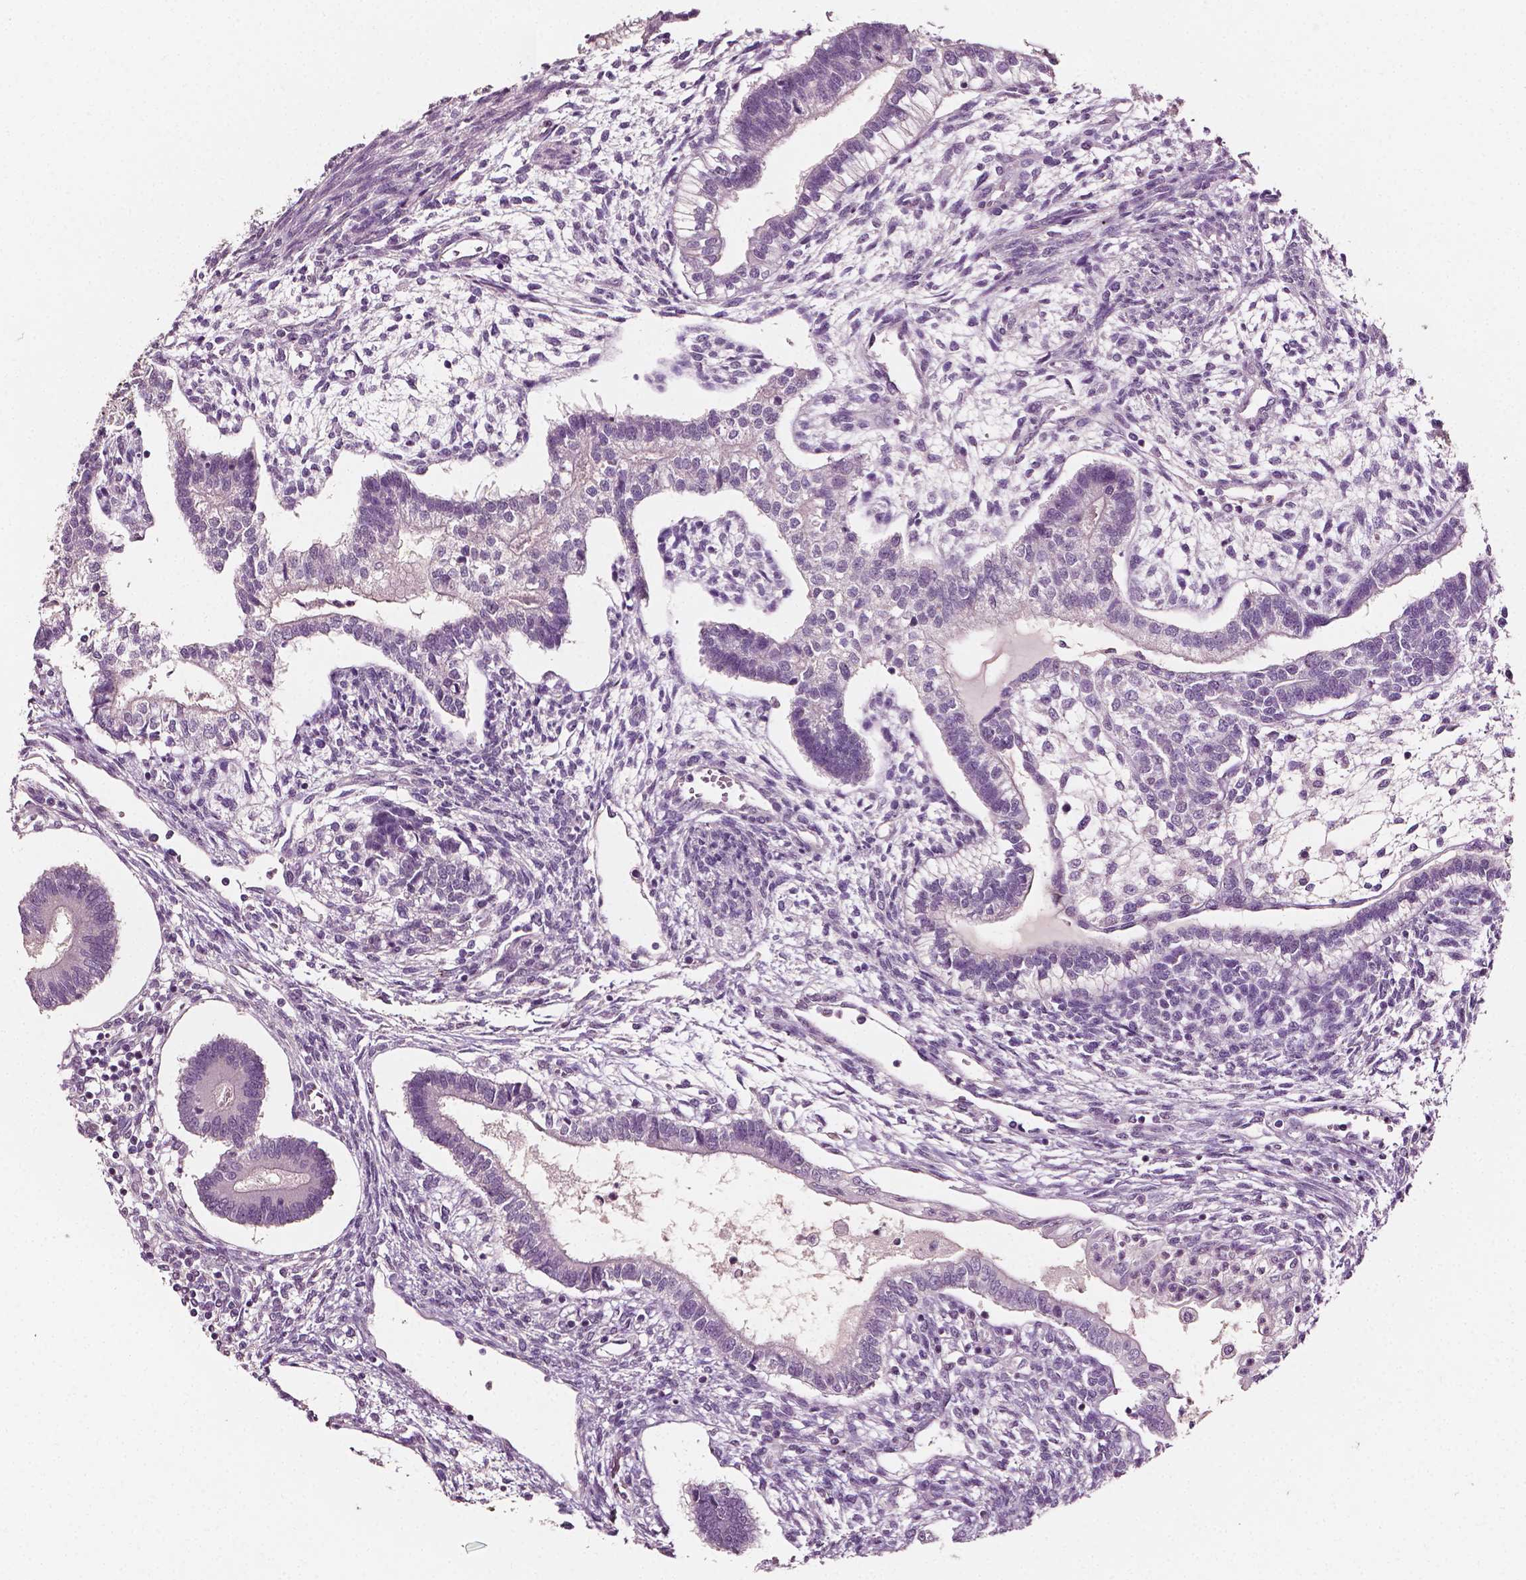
{"staining": {"intensity": "weak", "quantity": "<25%", "location": "cytoplasmic/membranous"}, "tissue": "testis cancer", "cell_type": "Tumor cells", "image_type": "cancer", "snomed": [{"axis": "morphology", "description": "Carcinoma, Embryonal, NOS"}, {"axis": "topography", "description": "Testis"}], "caption": "This is an IHC histopathology image of testis embryonal carcinoma. There is no positivity in tumor cells.", "gene": "PLA2R1", "patient": {"sex": "male", "age": 37}}